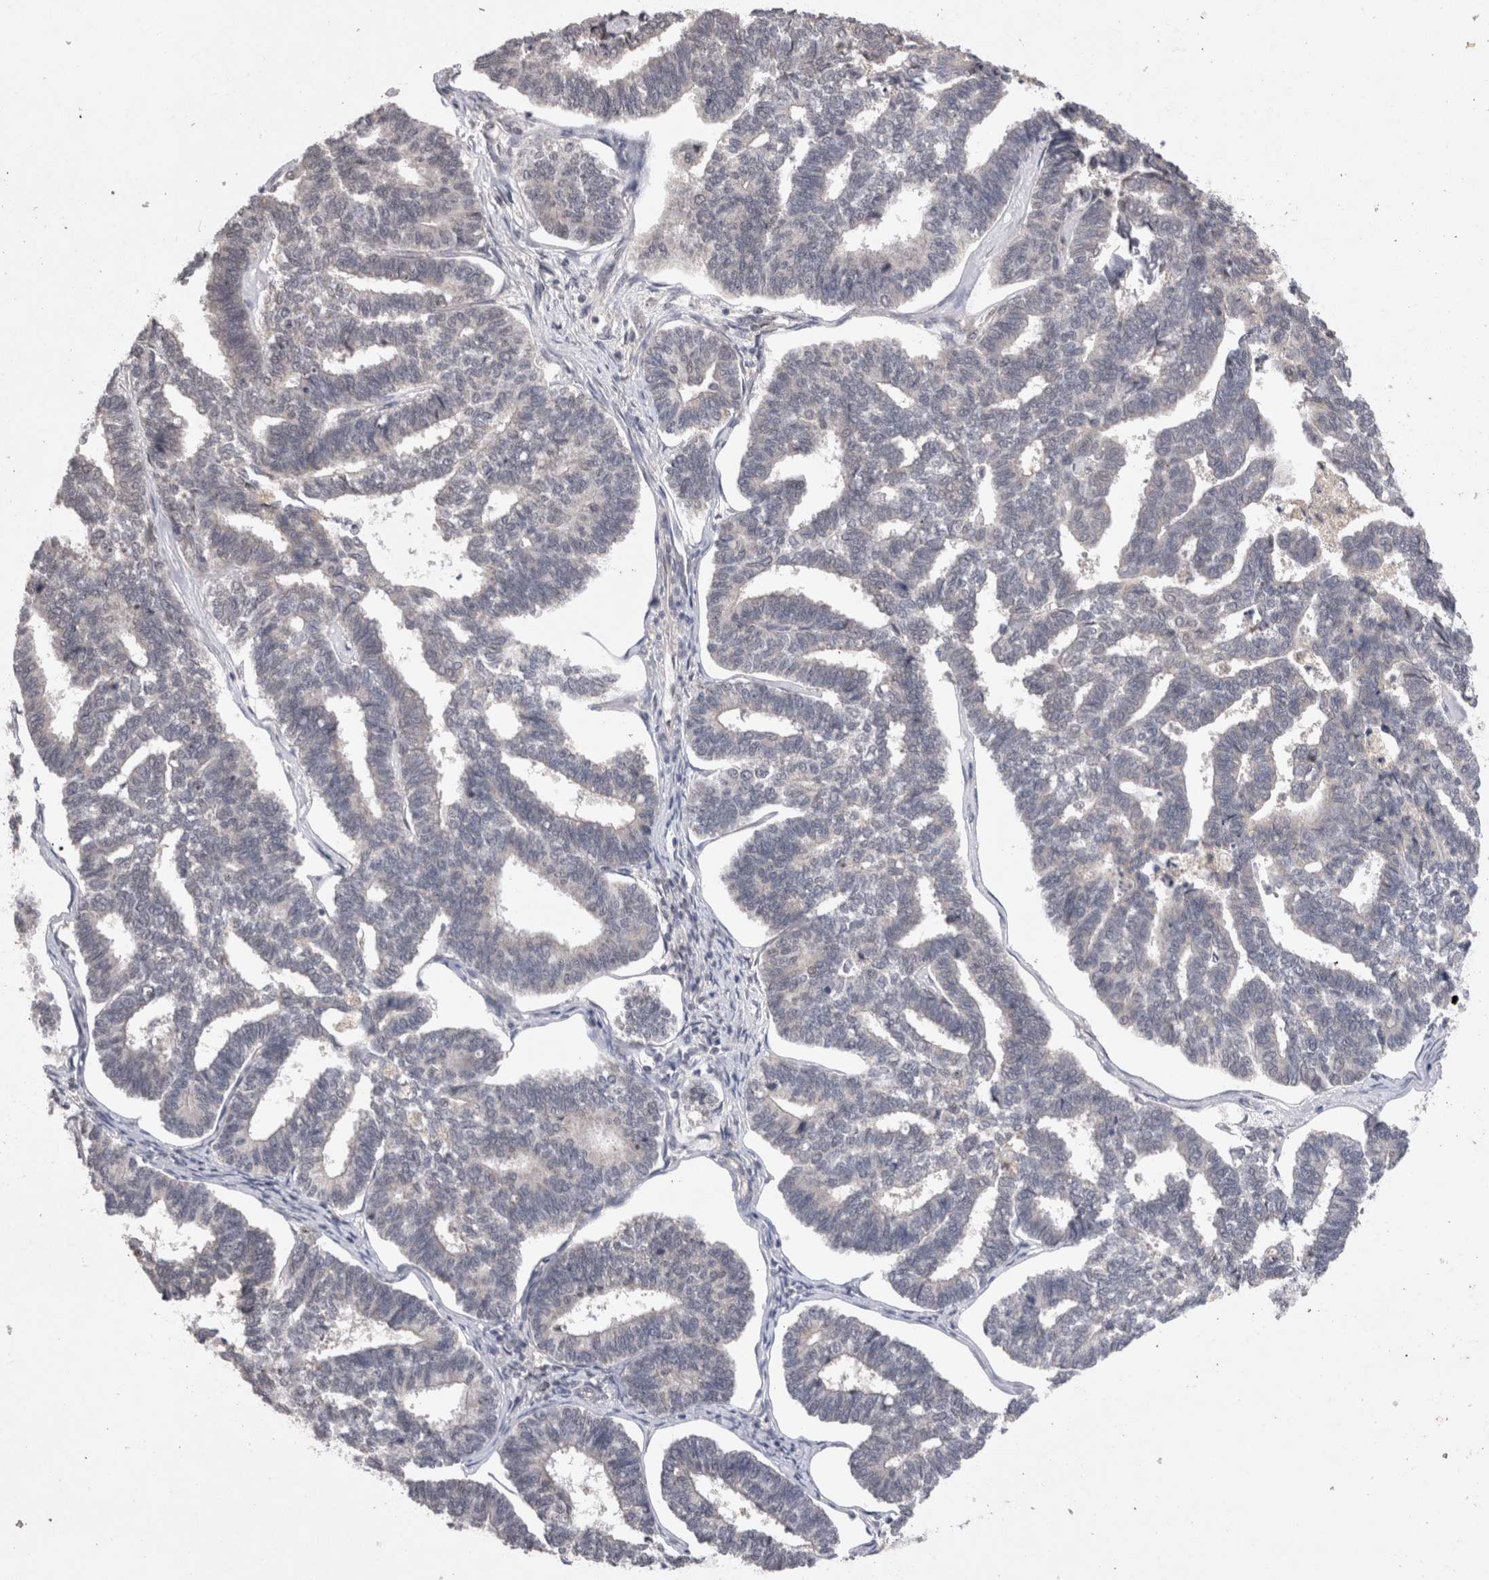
{"staining": {"intensity": "negative", "quantity": "none", "location": "none"}, "tissue": "endometrial cancer", "cell_type": "Tumor cells", "image_type": "cancer", "snomed": [{"axis": "morphology", "description": "Adenocarcinoma, NOS"}, {"axis": "topography", "description": "Endometrium"}], "caption": "Immunohistochemical staining of human endometrial adenocarcinoma shows no significant positivity in tumor cells. (Brightfield microscopy of DAB IHC at high magnification).", "gene": "RASSF3", "patient": {"sex": "female", "age": 70}}